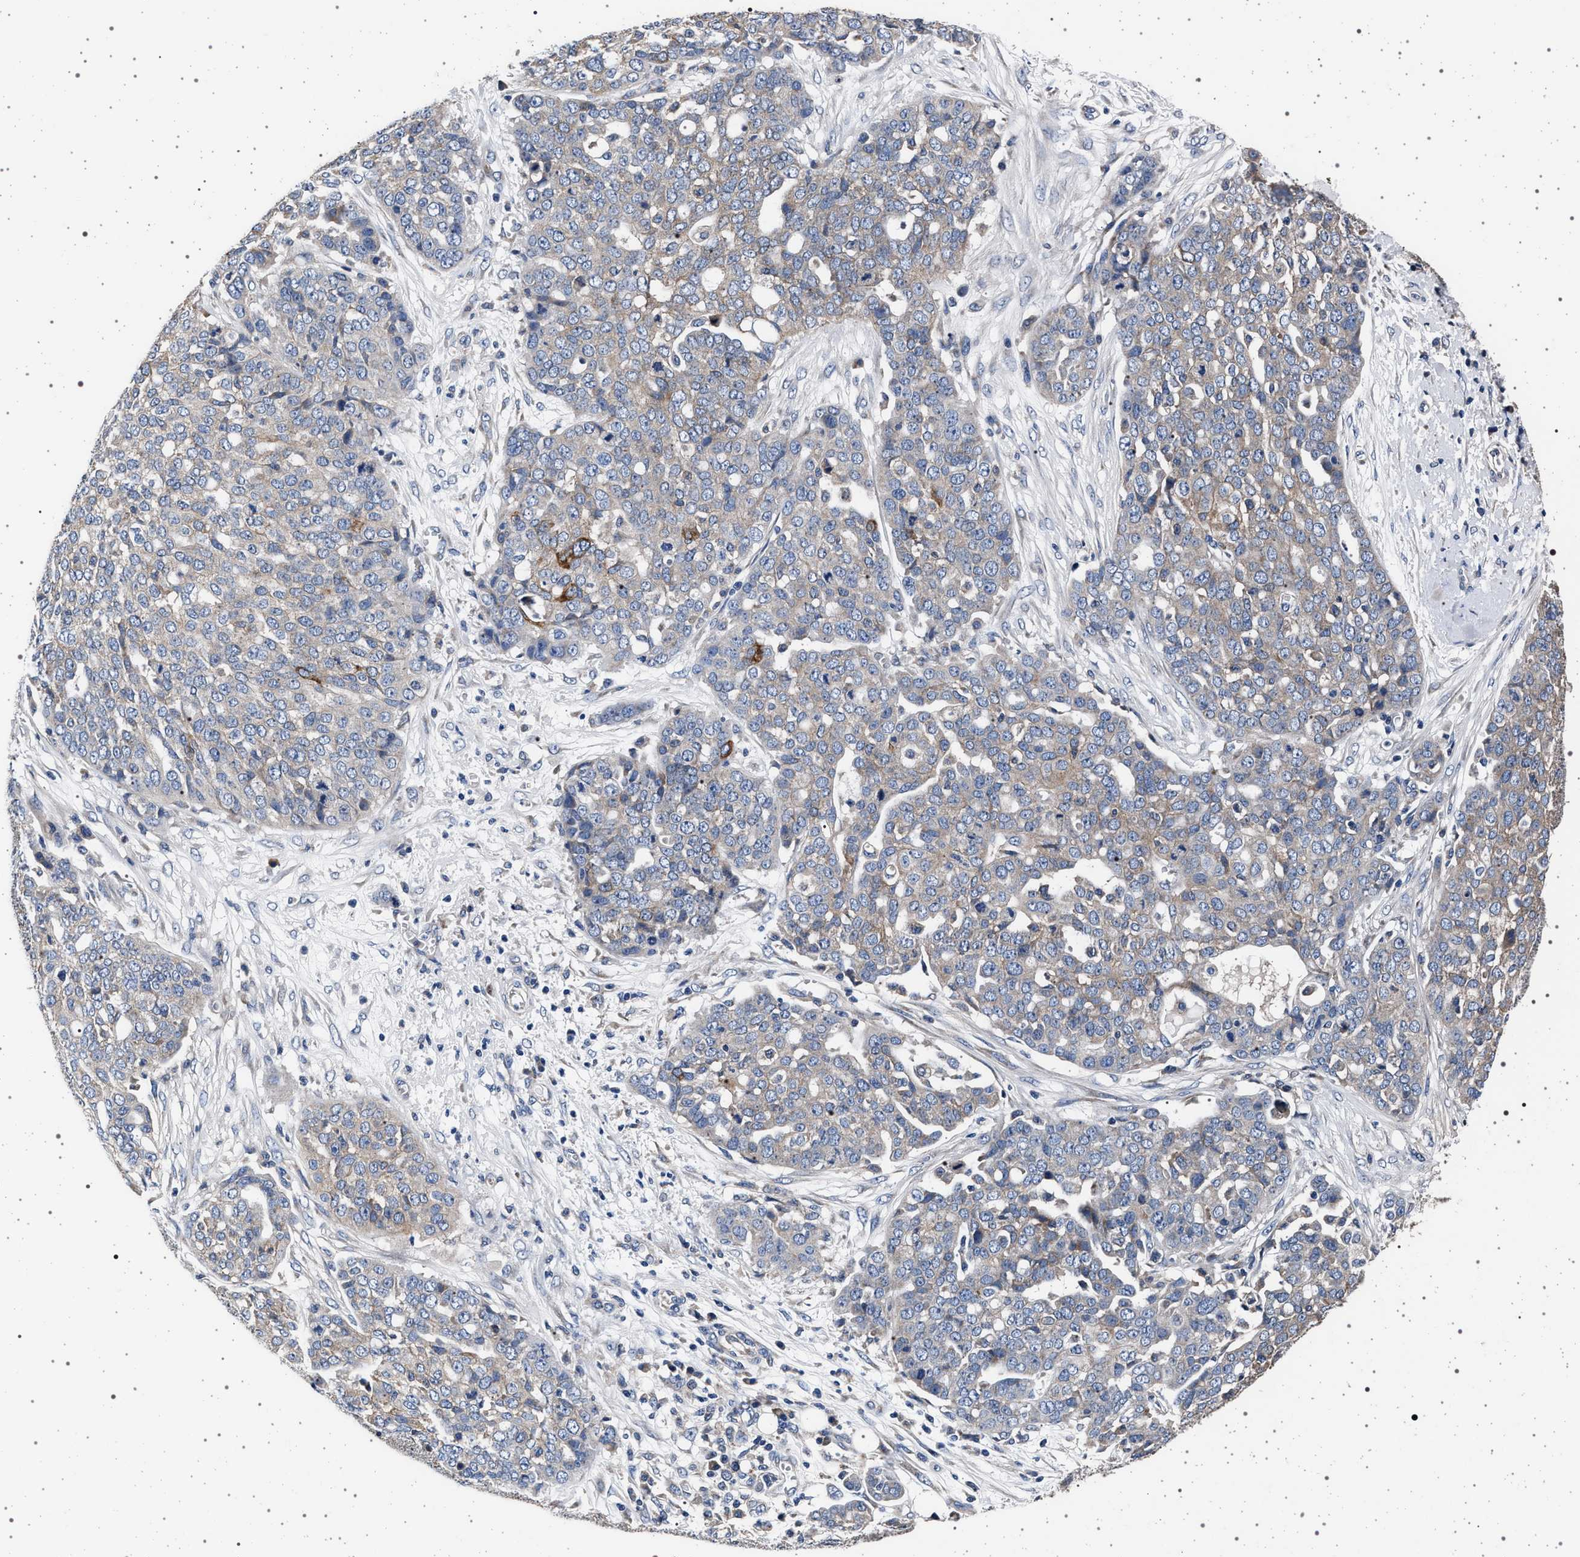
{"staining": {"intensity": "weak", "quantity": "<25%", "location": "cytoplasmic/membranous"}, "tissue": "ovarian cancer", "cell_type": "Tumor cells", "image_type": "cancer", "snomed": [{"axis": "morphology", "description": "Cystadenocarcinoma, serous, NOS"}, {"axis": "topography", "description": "Soft tissue"}, {"axis": "topography", "description": "Ovary"}], "caption": "The immunohistochemistry (IHC) micrograph has no significant staining in tumor cells of ovarian cancer (serous cystadenocarcinoma) tissue.", "gene": "MAP3K2", "patient": {"sex": "female", "age": 57}}